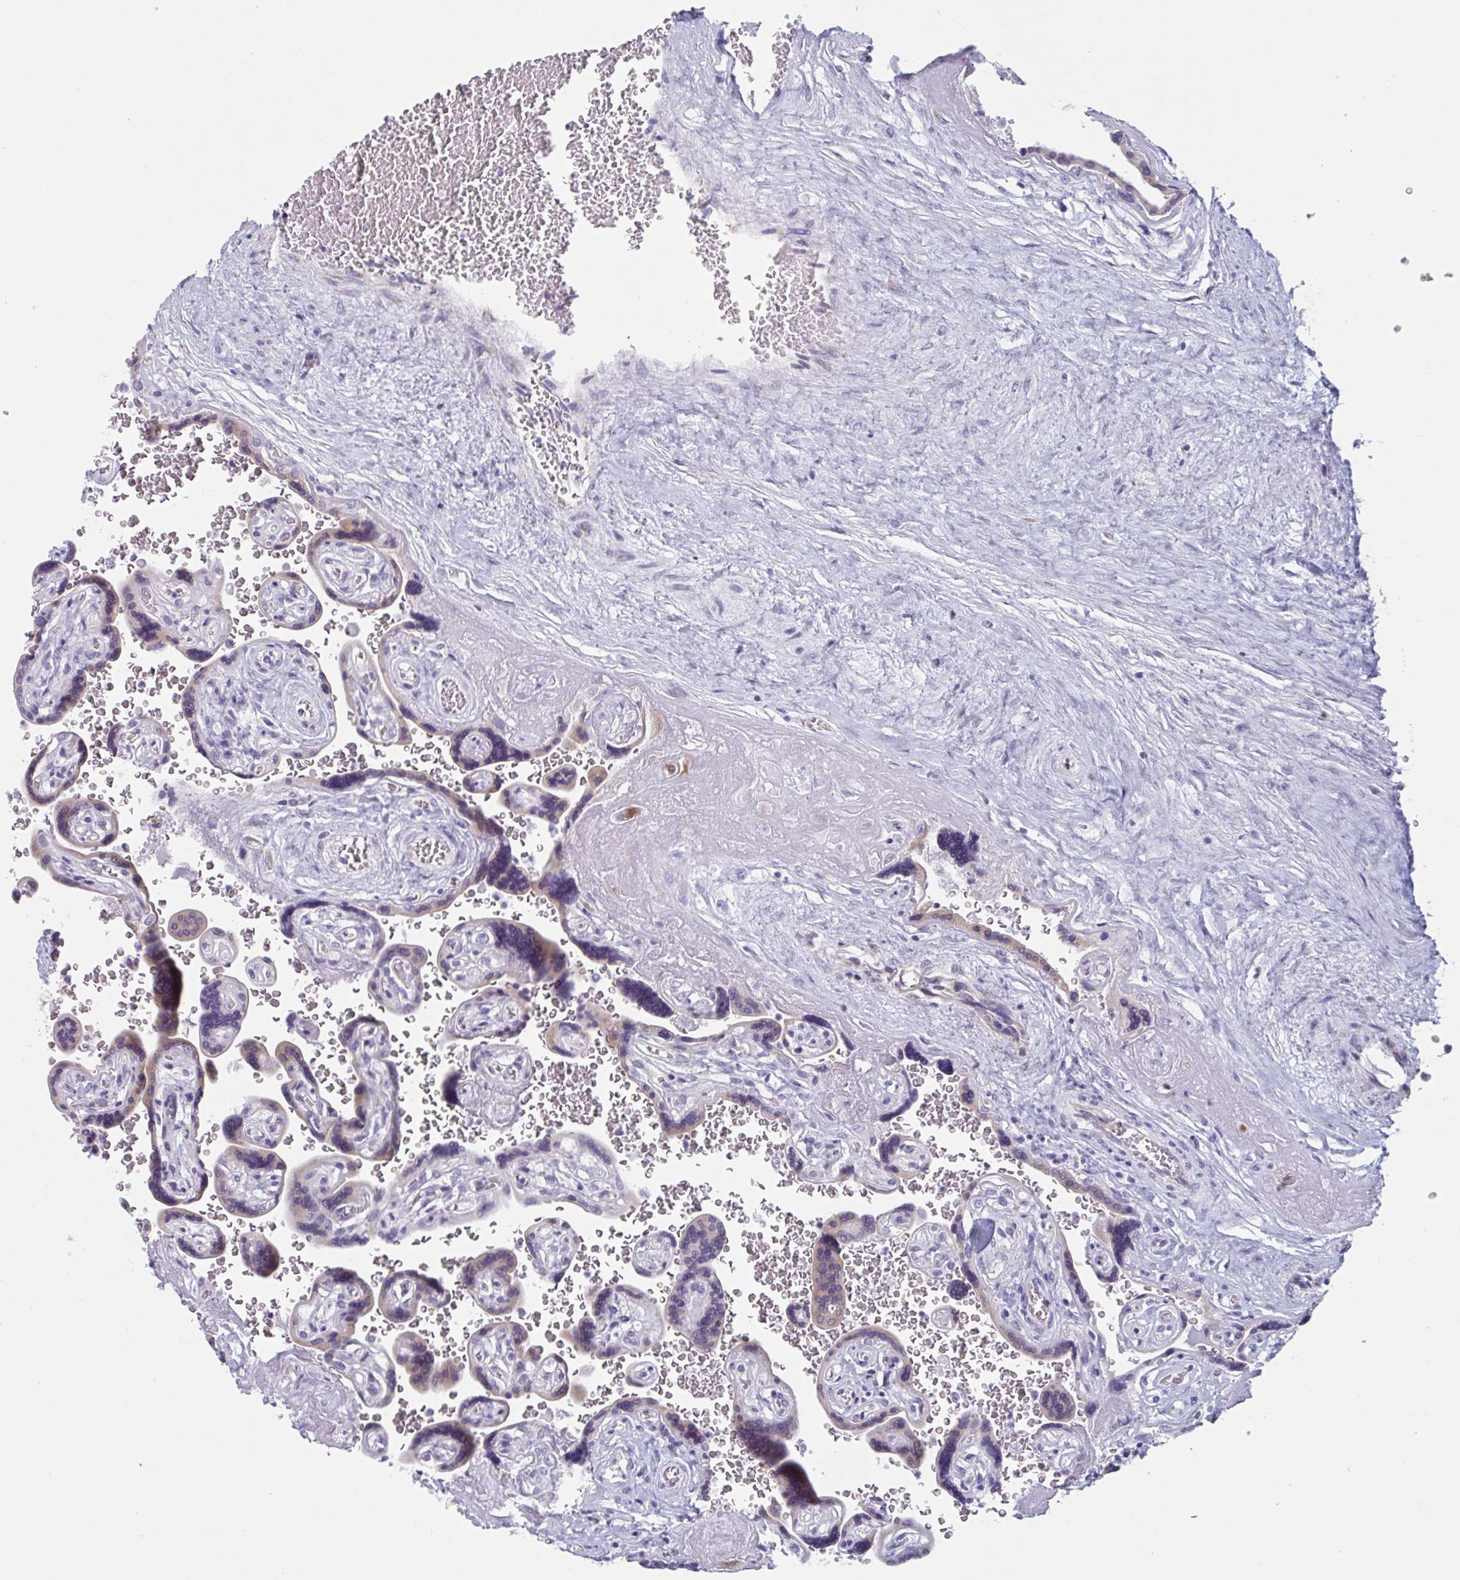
{"staining": {"intensity": "negative", "quantity": "none", "location": "none"}, "tissue": "placenta", "cell_type": "Decidual cells", "image_type": "normal", "snomed": [{"axis": "morphology", "description": "Normal tissue, NOS"}, {"axis": "topography", "description": "Placenta"}], "caption": "The histopathology image reveals no significant positivity in decidual cells of placenta. The staining is performed using DAB brown chromogen with nuclei counter-stained in using hematoxylin.", "gene": "HSD11B2", "patient": {"sex": "female", "age": 32}}